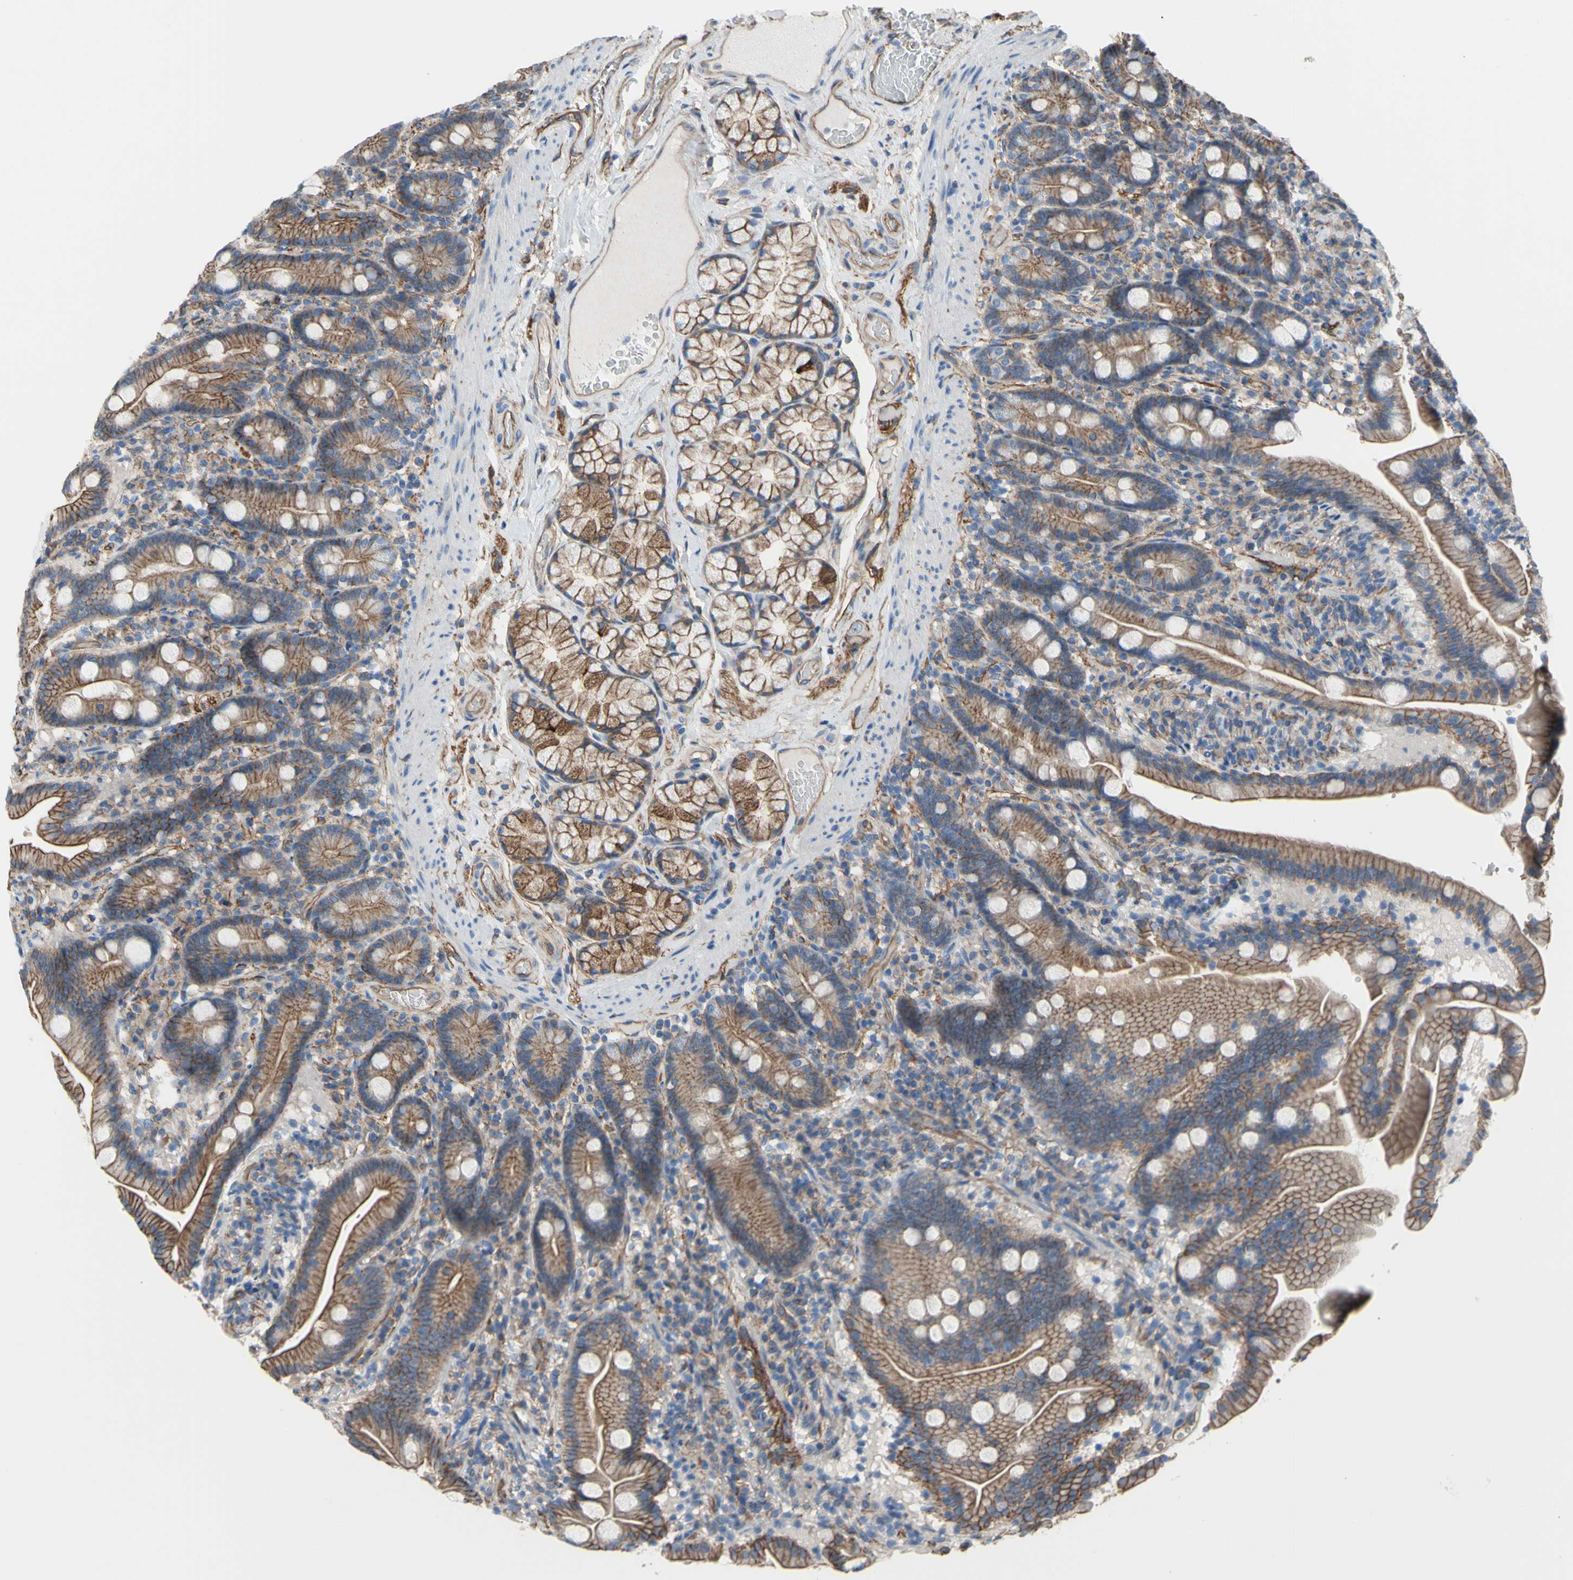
{"staining": {"intensity": "moderate", "quantity": ">75%", "location": "cytoplasmic/membranous"}, "tissue": "duodenum", "cell_type": "Glandular cells", "image_type": "normal", "snomed": [{"axis": "morphology", "description": "Normal tissue, NOS"}, {"axis": "topography", "description": "Duodenum"}], "caption": "Duodenum stained with DAB (3,3'-diaminobenzidine) IHC displays medium levels of moderate cytoplasmic/membranous expression in approximately >75% of glandular cells. Using DAB (brown) and hematoxylin (blue) stains, captured at high magnification using brightfield microscopy.", "gene": "TPBG", "patient": {"sex": "male", "age": 54}}